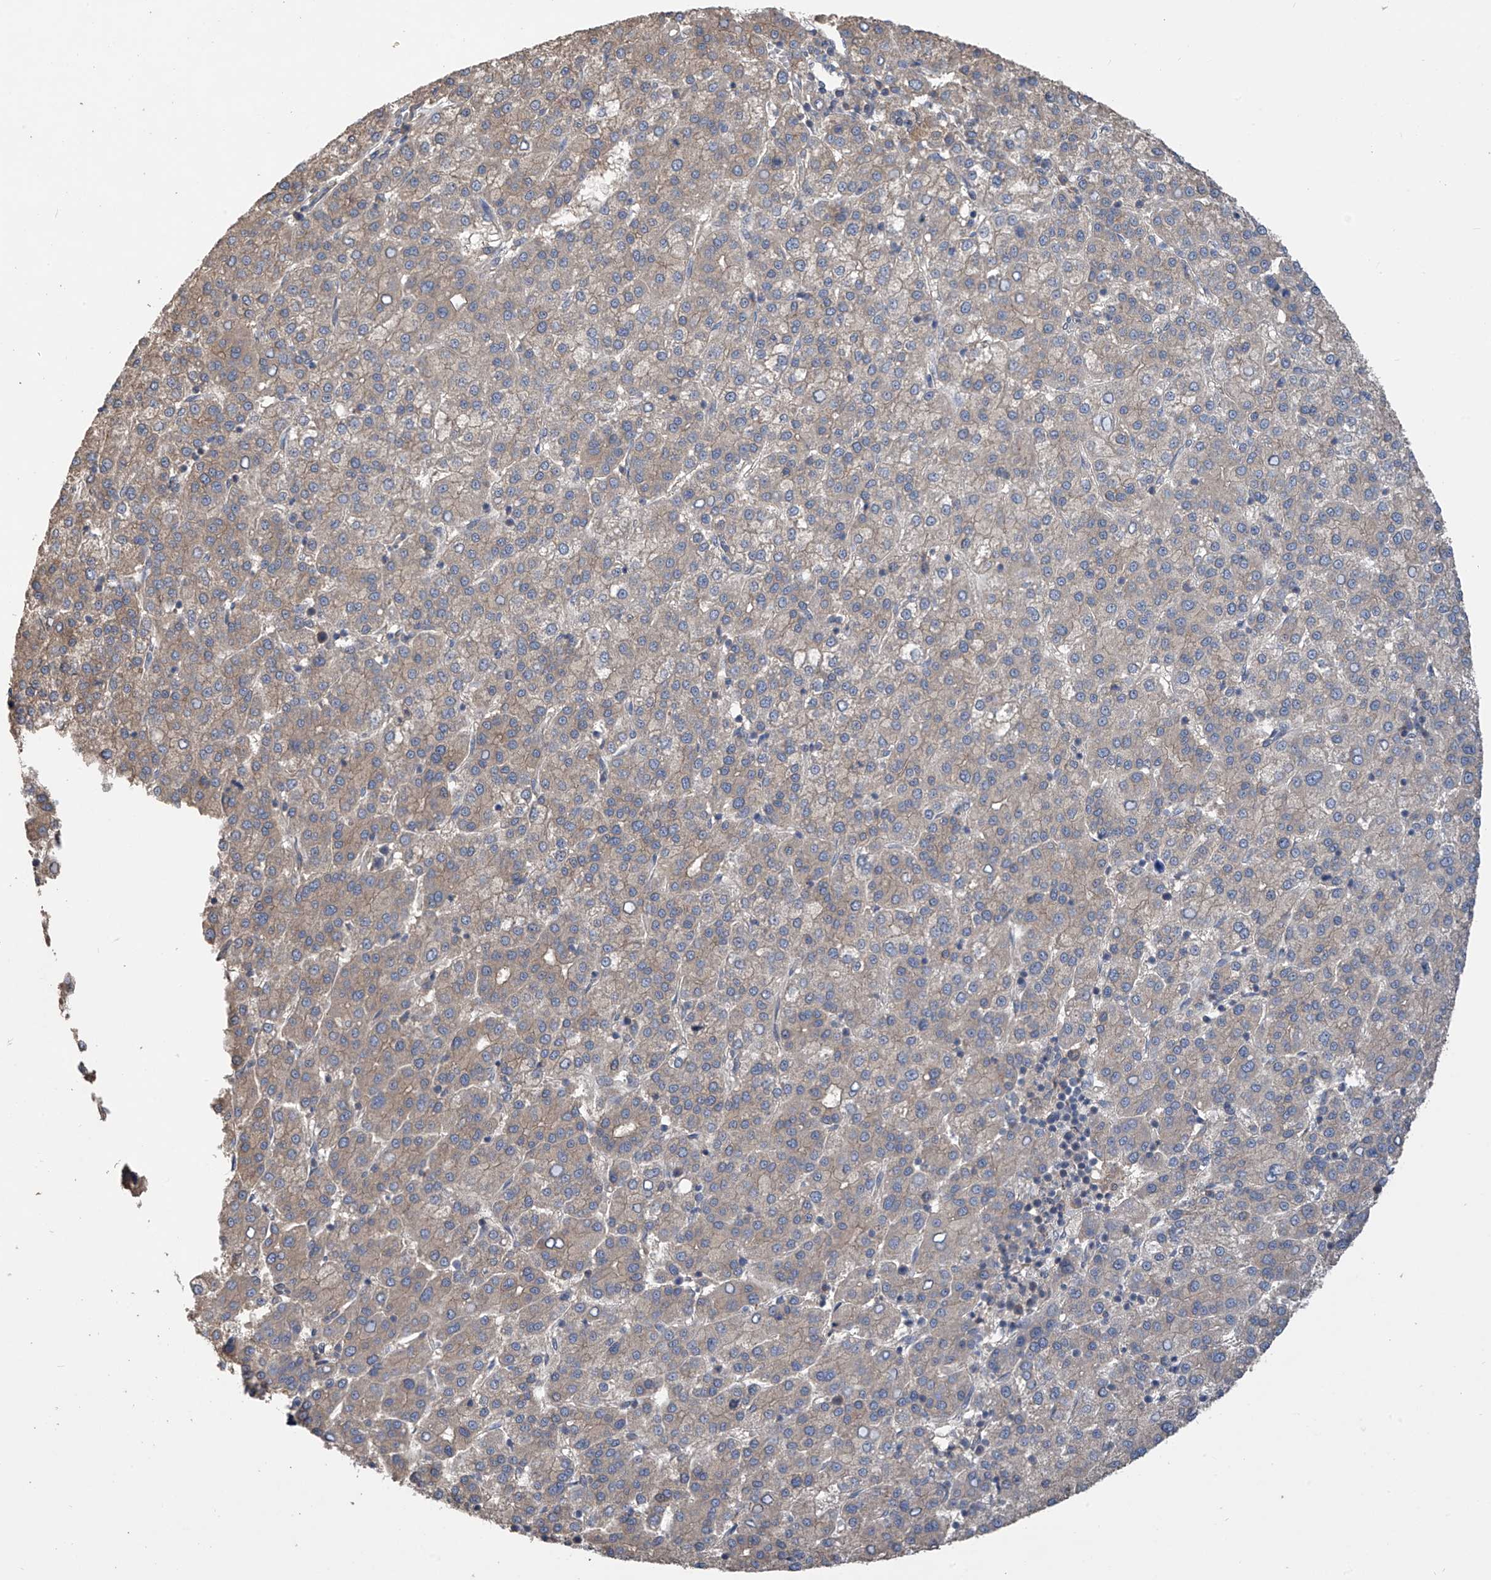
{"staining": {"intensity": "weak", "quantity": "<25%", "location": "cytoplasmic/membranous"}, "tissue": "liver cancer", "cell_type": "Tumor cells", "image_type": "cancer", "snomed": [{"axis": "morphology", "description": "Carcinoma, Hepatocellular, NOS"}, {"axis": "topography", "description": "Liver"}], "caption": "This photomicrograph is of liver hepatocellular carcinoma stained with immunohistochemistry (IHC) to label a protein in brown with the nuclei are counter-stained blue. There is no expression in tumor cells.", "gene": "PHACTR4", "patient": {"sex": "female", "age": 58}}